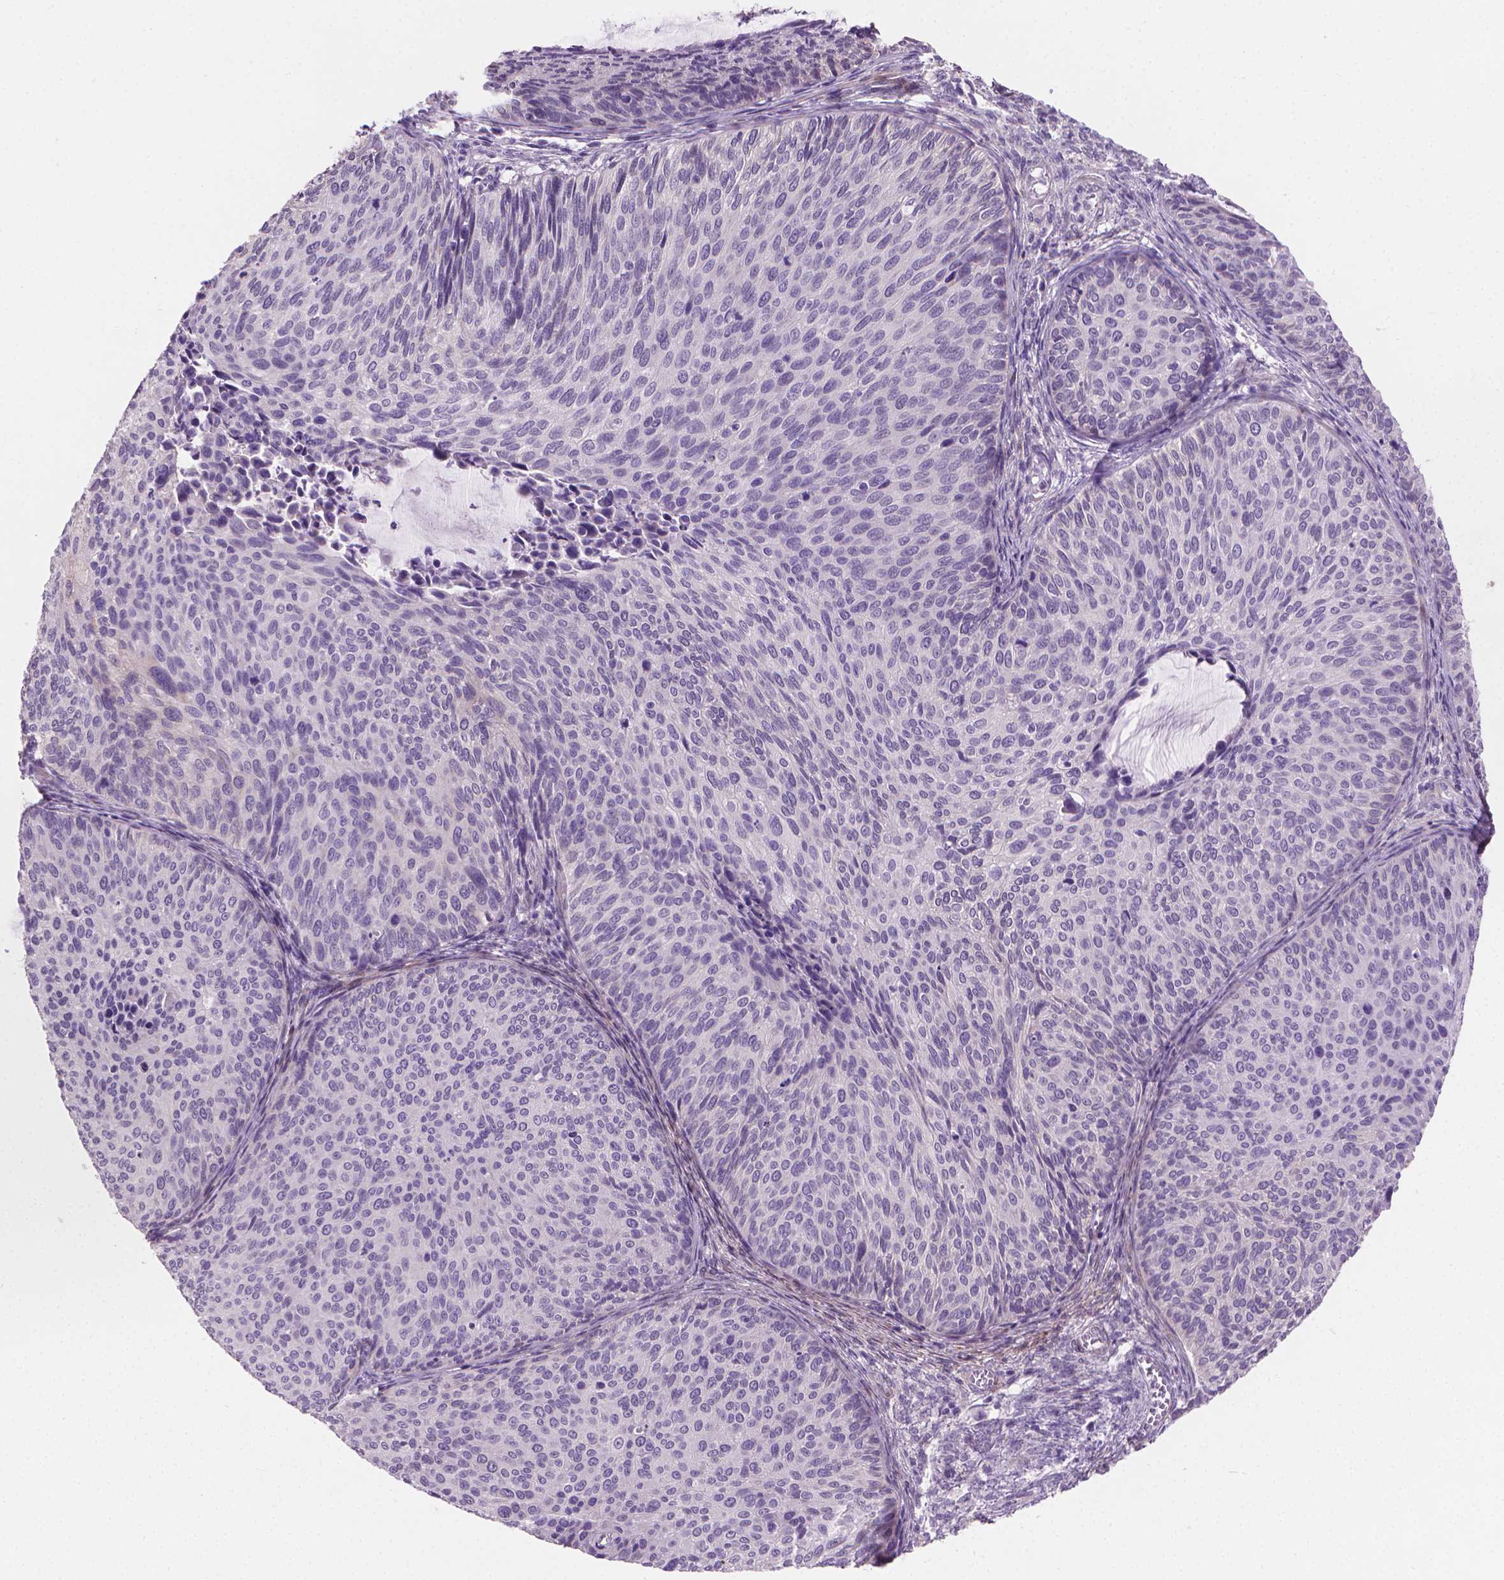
{"staining": {"intensity": "negative", "quantity": "none", "location": "none"}, "tissue": "cervical cancer", "cell_type": "Tumor cells", "image_type": "cancer", "snomed": [{"axis": "morphology", "description": "Squamous cell carcinoma, NOS"}, {"axis": "topography", "description": "Cervix"}], "caption": "Tumor cells show no significant positivity in cervical cancer (squamous cell carcinoma).", "gene": "GSDMA", "patient": {"sex": "female", "age": 36}}